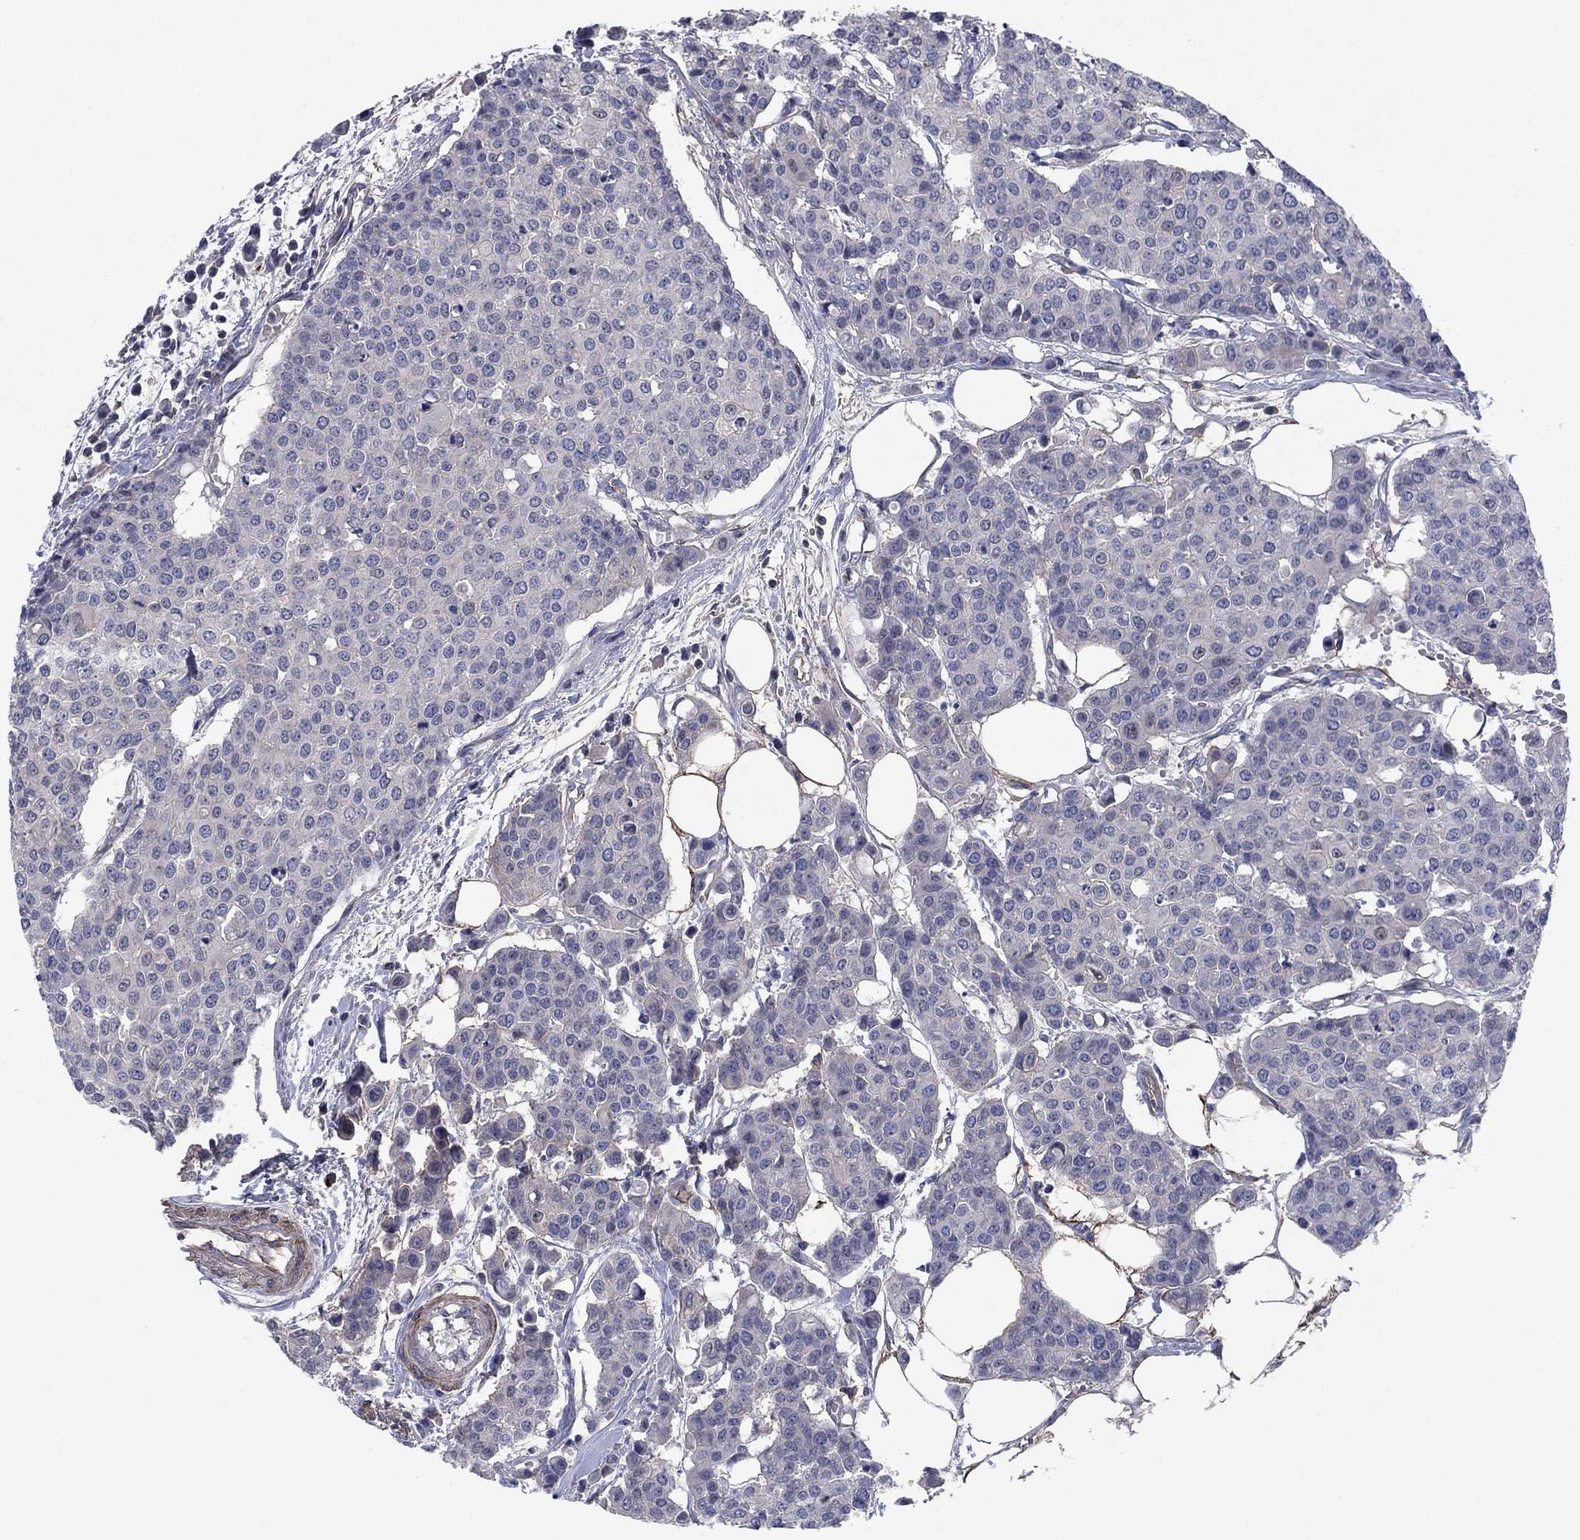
{"staining": {"intensity": "negative", "quantity": "none", "location": "none"}, "tissue": "carcinoid", "cell_type": "Tumor cells", "image_type": "cancer", "snomed": [{"axis": "morphology", "description": "Carcinoid, malignant, NOS"}, {"axis": "topography", "description": "Colon"}], "caption": "The immunohistochemistry micrograph has no significant staining in tumor cells of carcinoid (malignant) tissue.", "gene": "PSD4", "patient": {"sex": "male", "age": 81}}